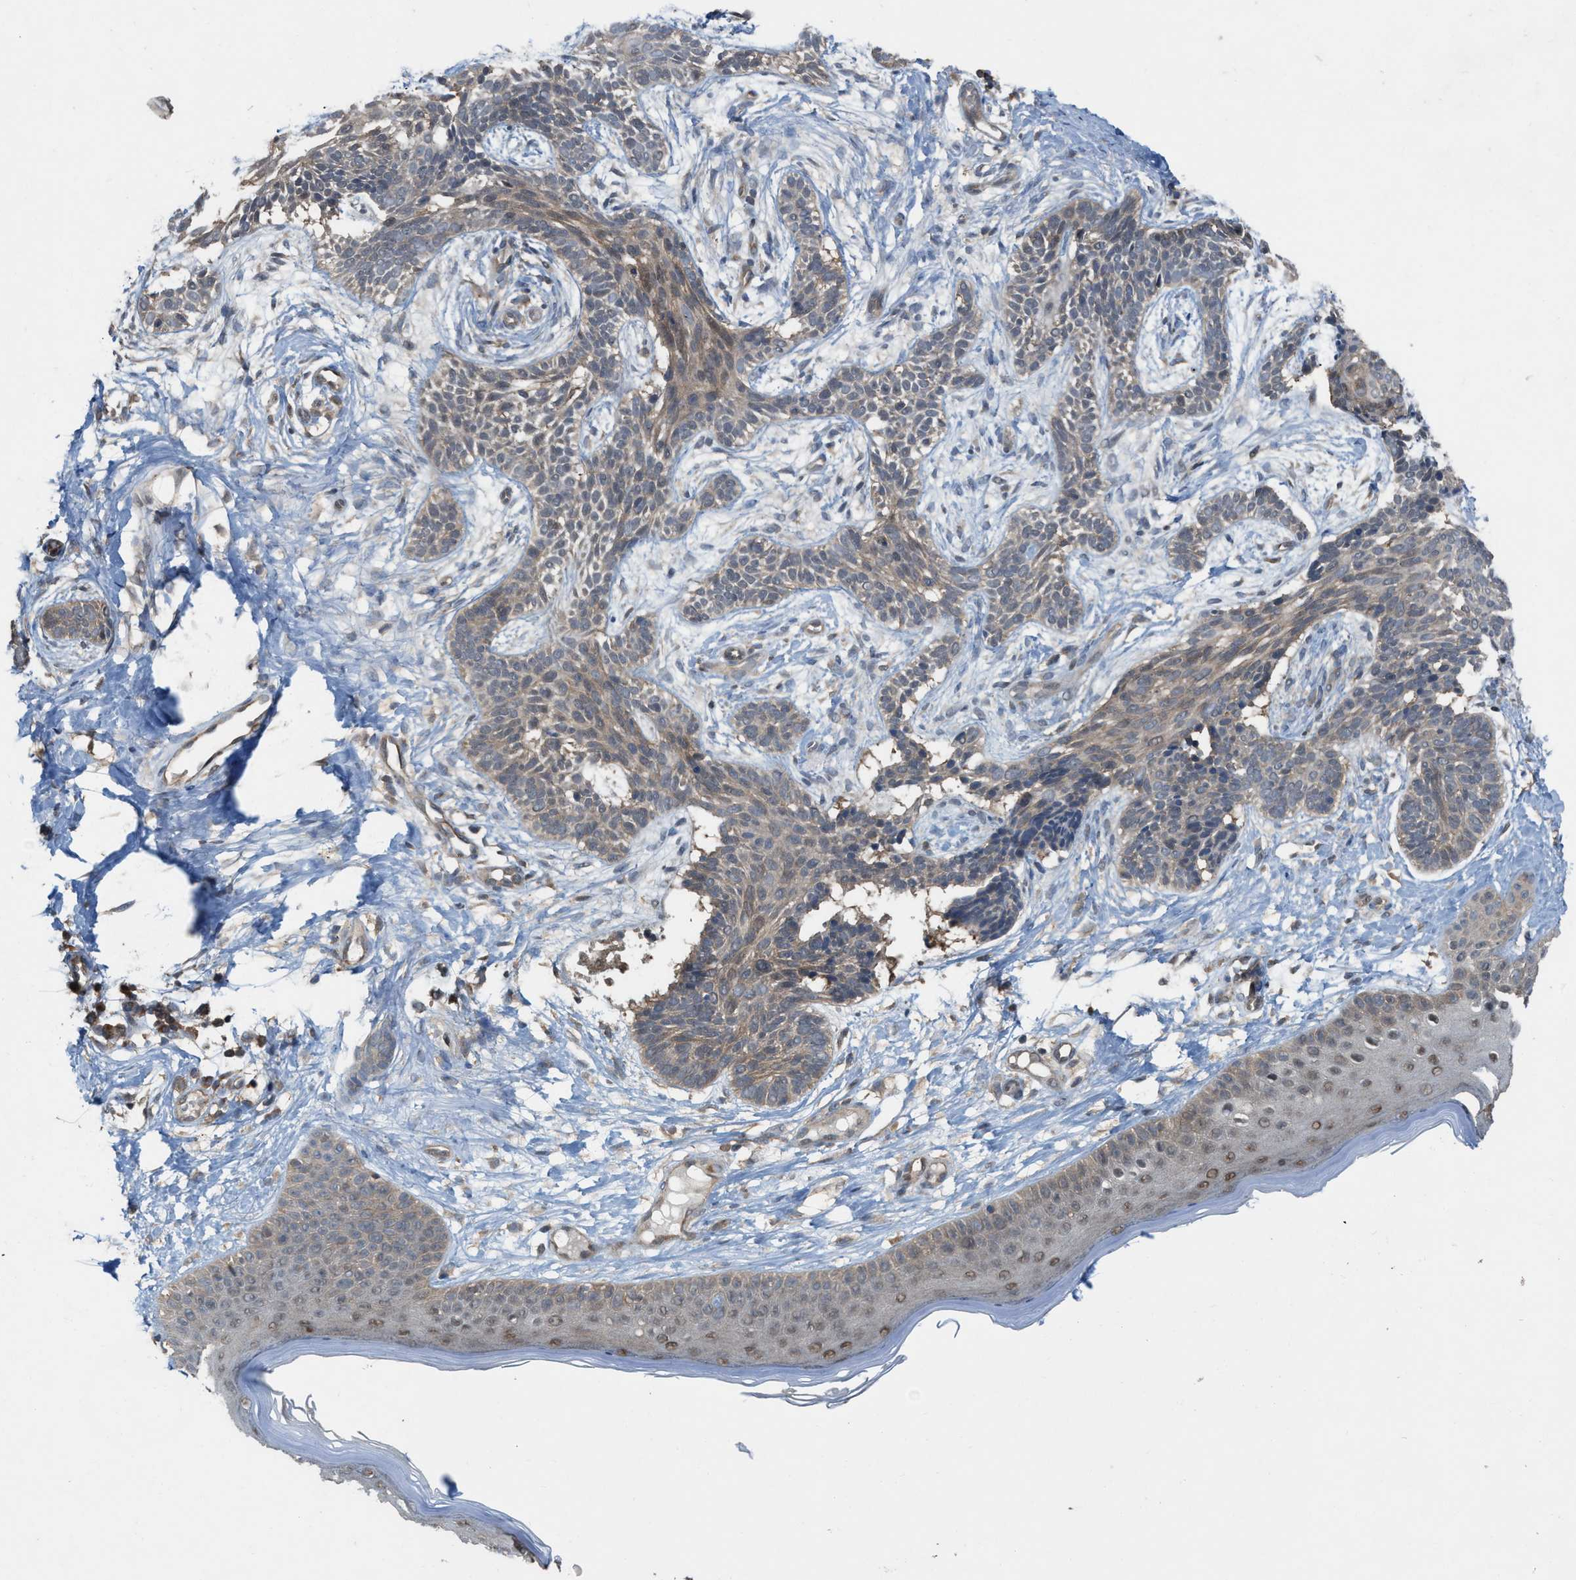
{"staining": {"intensity": "weak", "quantity": ">75%", "location": "cytoplasmic/membranous"}, "tissue": "skin cancer", "cell_type": "Tumor cells", "image_type": "cancer", "snomed": [{"axis": "morphology", "description": "Normal tissue, NOS"}, {"axis": "morphology", "description": "Basal cell carcinoma"}, {"axis": "topography", "description": "Skin"}], "caption": "Protein expression analysis of skin cancer displays weak cytoplasmic/membranous staining in about >75% of tumor cells.", "gene": "PLAA", "patient": {"sex": "male", "age": 63}}